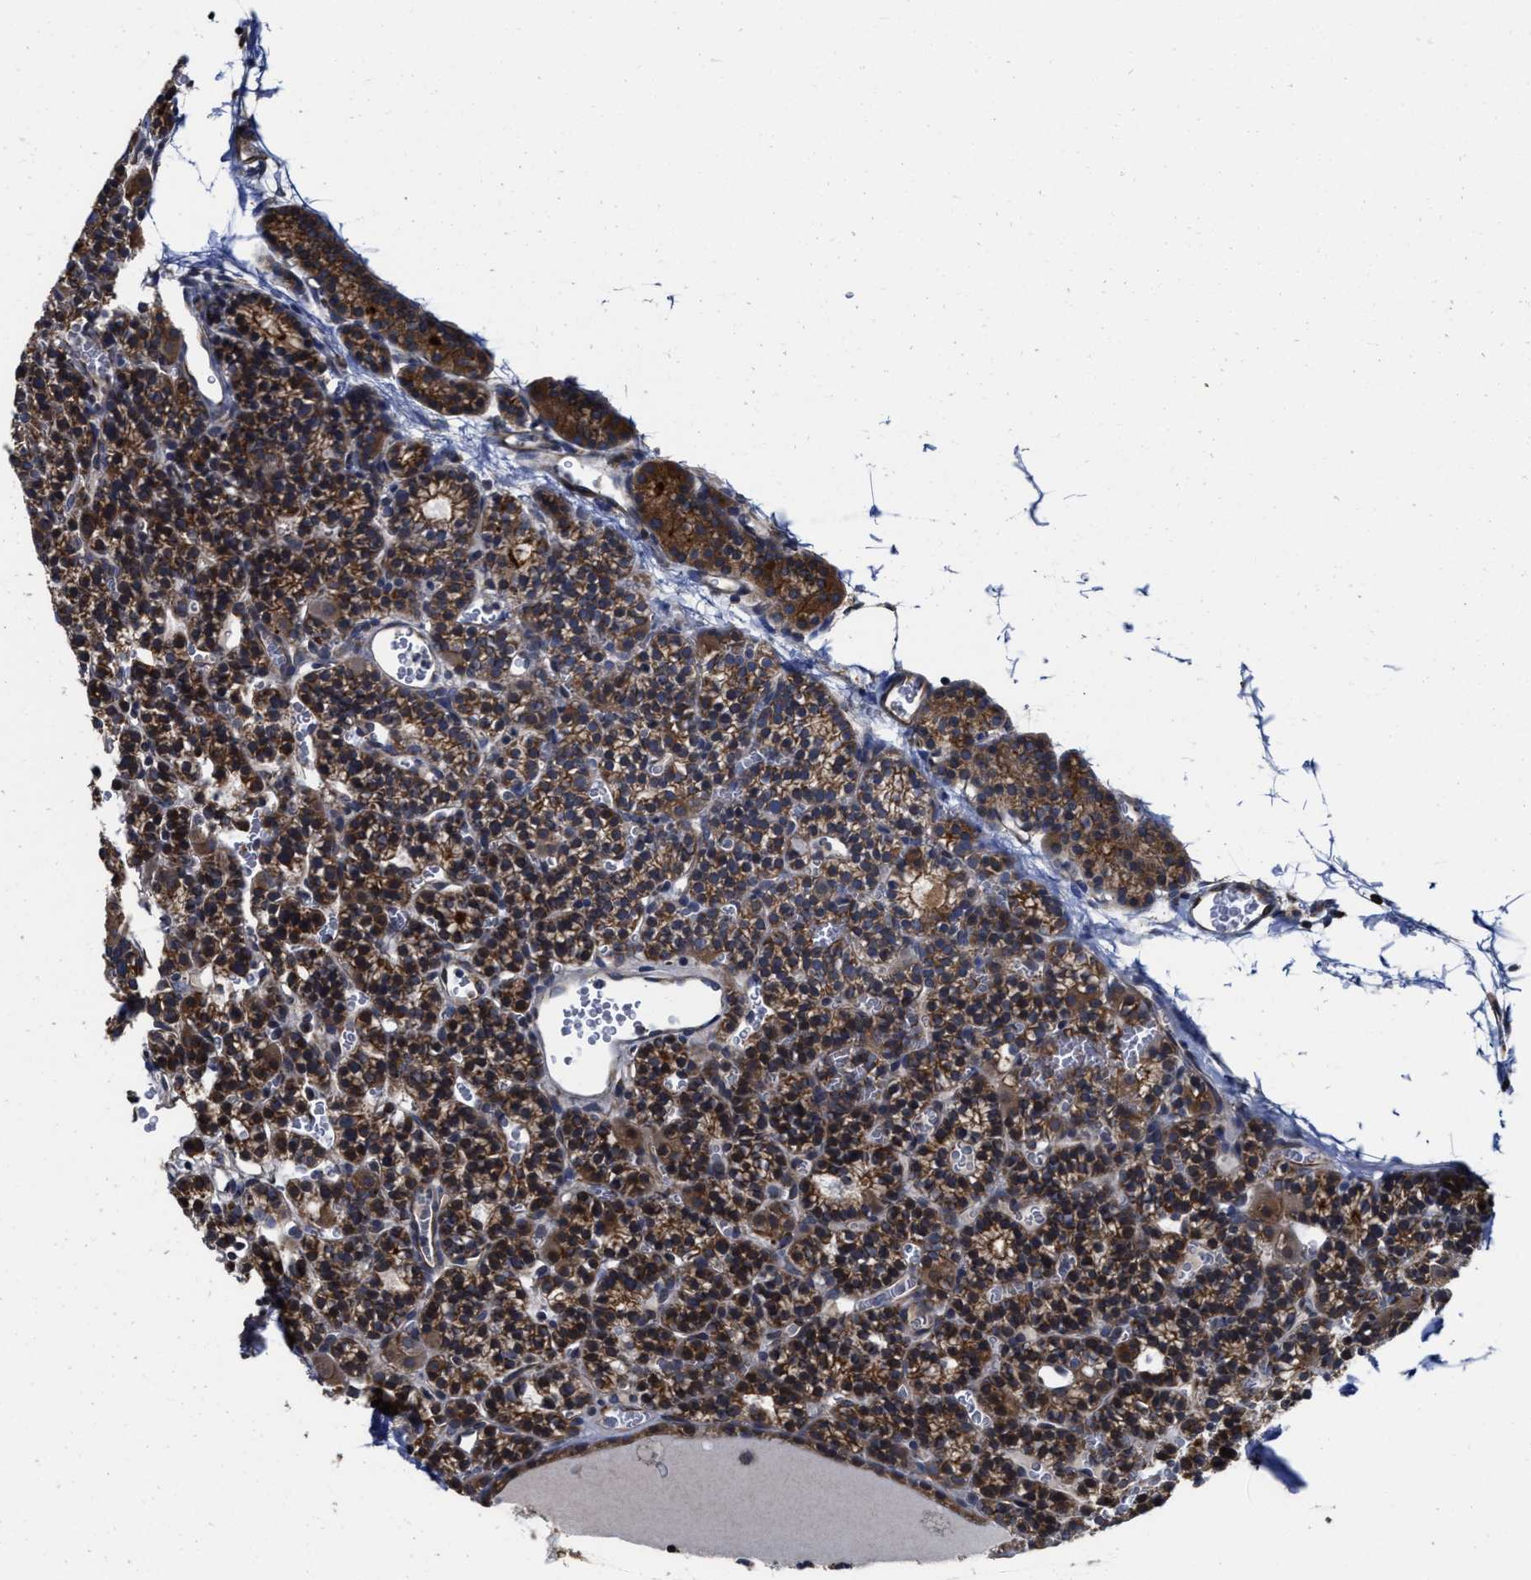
{"staining": {"intensity": "strong", "quantity": ">75%", "location": "cytoplasmic/membranous"}, "tissue": "parathyroid gland", "cell_type": "Glandular cells", "image_type": "normal", "snomed": [{"axis": "morphology", "description": "Normal tissue, NOS"}, {"axis": "morphology", "description": "Adenoma, NOS"}, {"axis": "topography", "description": "Parathyroid gland"}], "caption": "DAB (3,3'-diaminobenzidine) immunohistochemical staining of unremarkable parathyroid gland exhibits strong cytoplasmic/membranous protein staining in about >75% of glandular cells.", "gene": "TRAF6", "patient": {"sex": "female", "age": 58}}